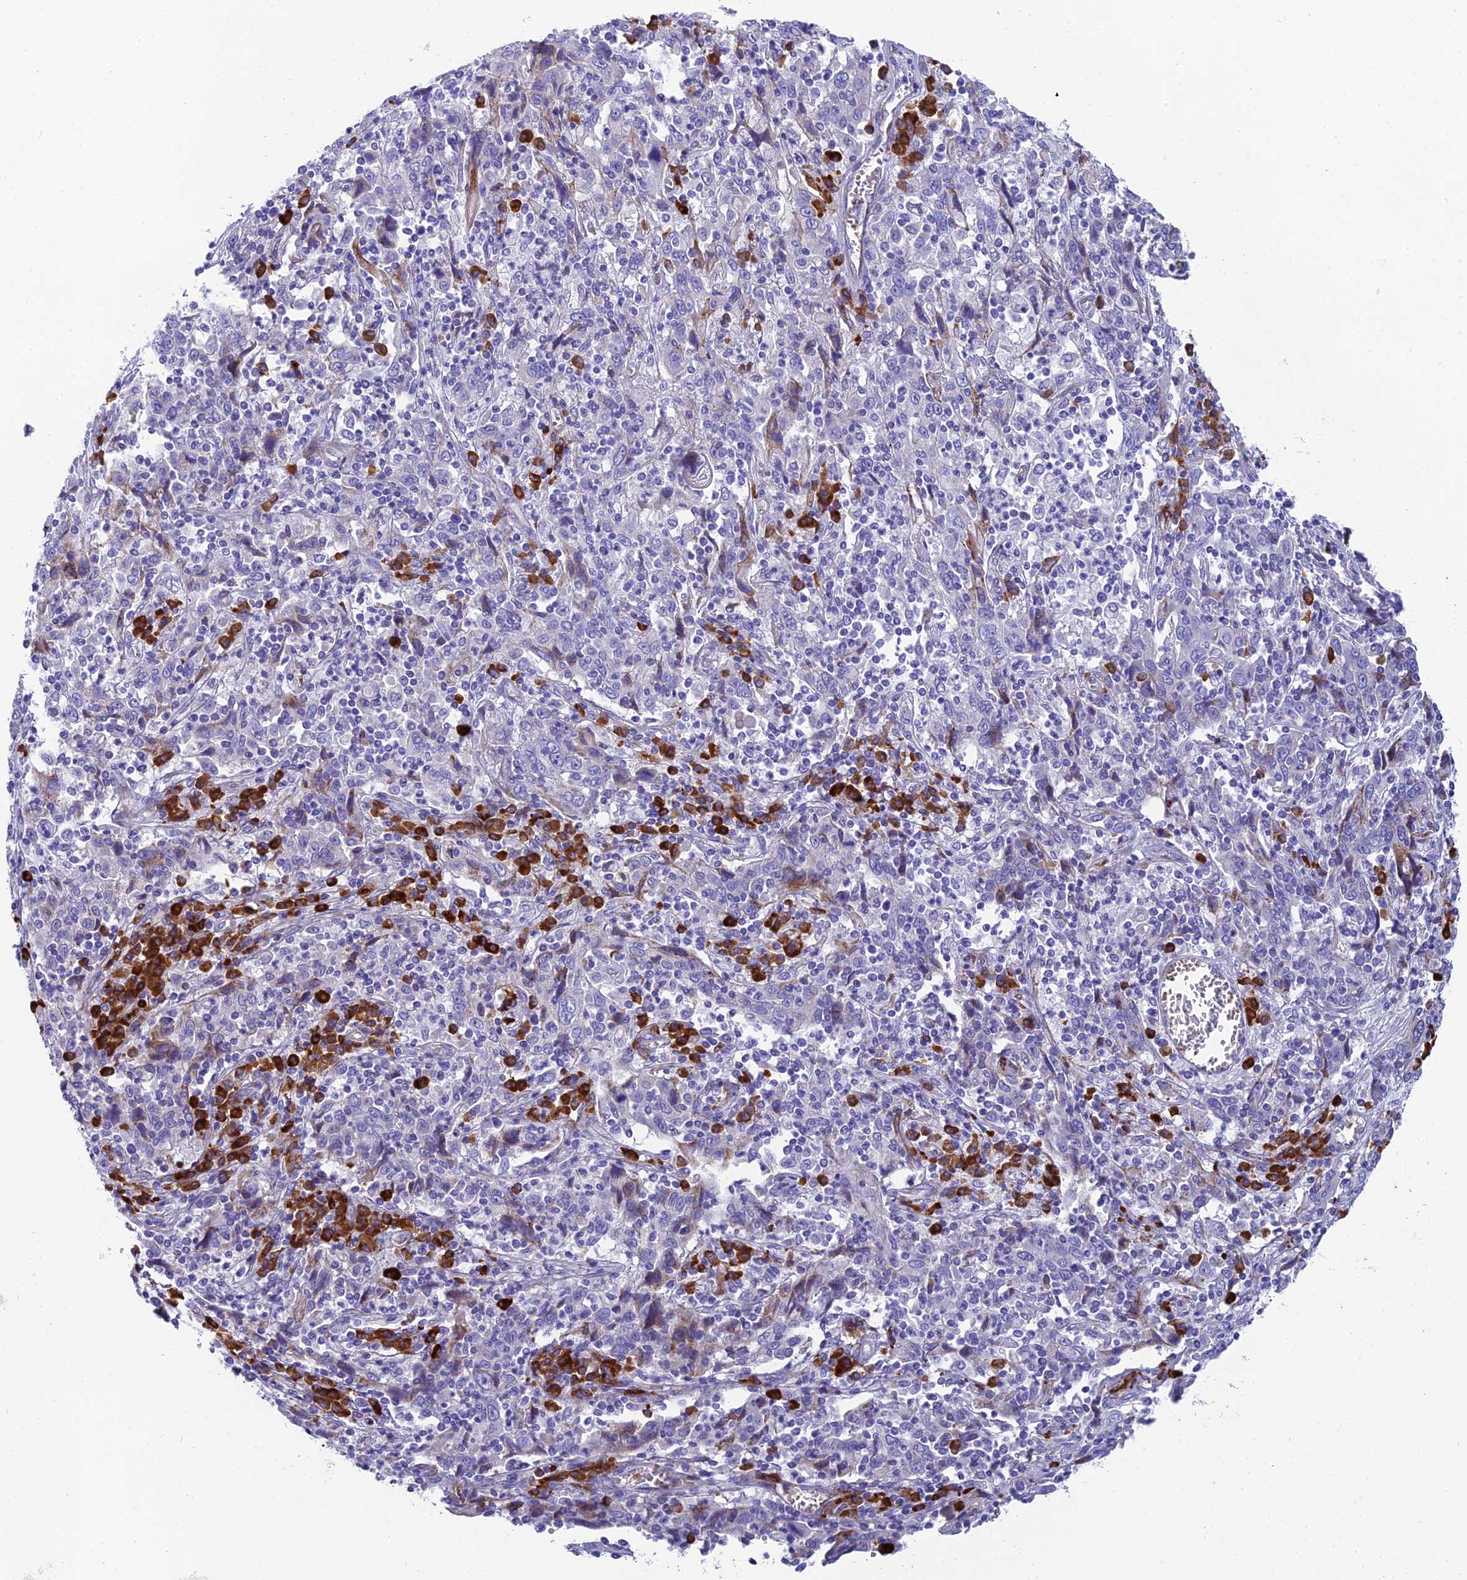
{"staining": {"intensity": "negative", "quantity": "none", "location": "none"}, "tissue": "cervical cancer", "cell_type": "Tumor cells", "image_type": "cancer", "snomed": [{"axis": "morphology", "description": "Squamous cell carcinoma, NOS"}, {"axis": "topography", "description": "Cervix"}], "caption": "Squamous cell carcinoma (cervical) was stained to show a protein in brown. There is no significant staining in tumor cells. (DAB immunohistochemistry visualized using brightfield microscopy, high magnification).", "gene": "MACIR", "patient": {"sex": "female", "age": 46}}